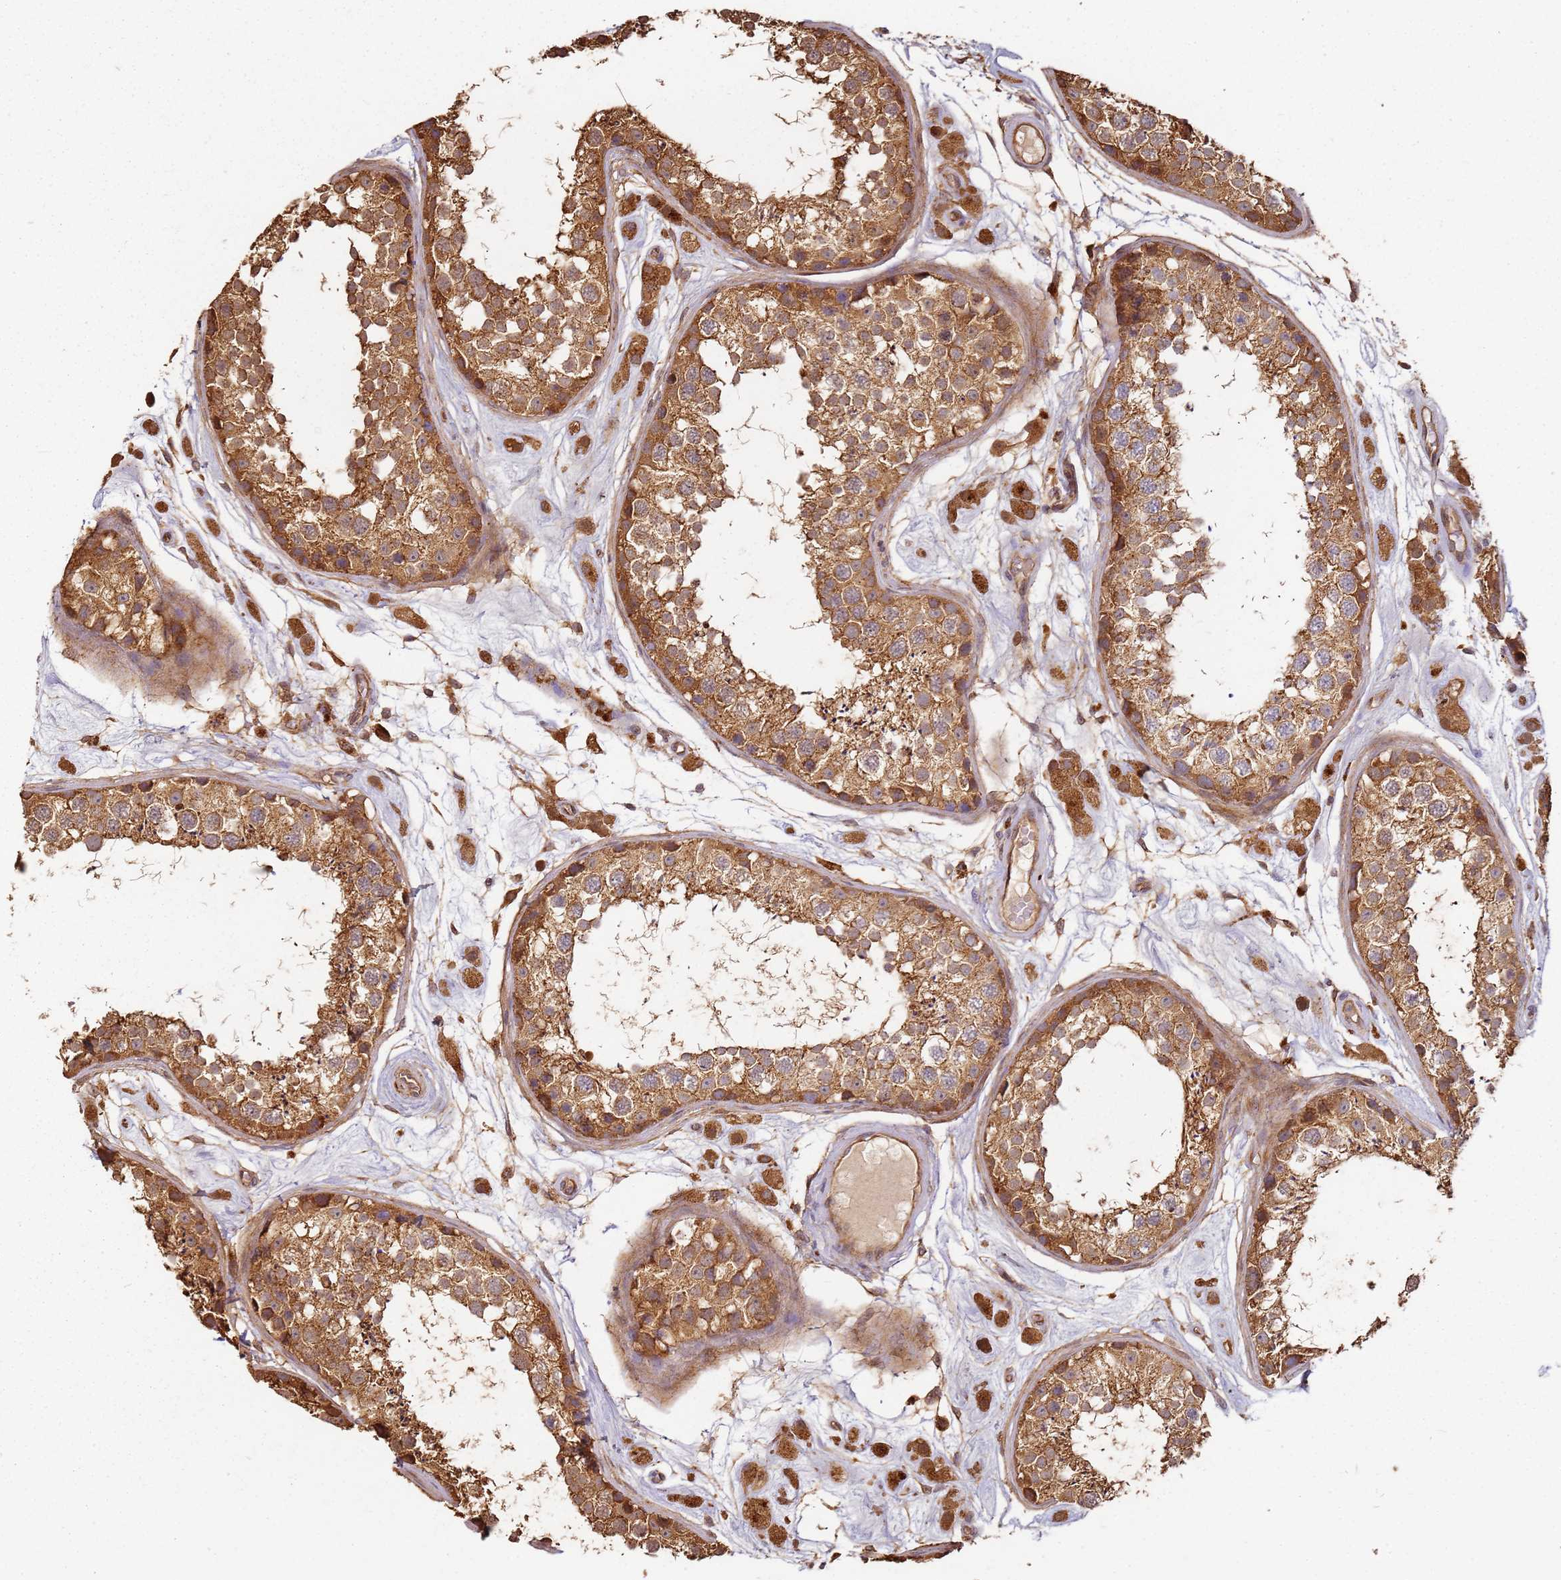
{"staining": {"intensity": "moderate", "quantity": ">75%", "location": "cytoplasmic/membranous"}, "tissue": "testis", "cell_type": "Cells in seminiferous ducts", "image_type": "normal", "snomed": [{"axis": "morphology", "description": "Normal tissue, NOS"}, {"axis": "topography", "description": "Testis"}], "caption": "DAB (3,3'-diaminobenzidine) immunohistochemical staining of benign human testis demonstrates moderate cytoplasmic/membranous protein staining in about >75% of cells in seminiferous ducts.", "gene": "SCGB2B2", "patient": {"sex": "male", "age": 25}}